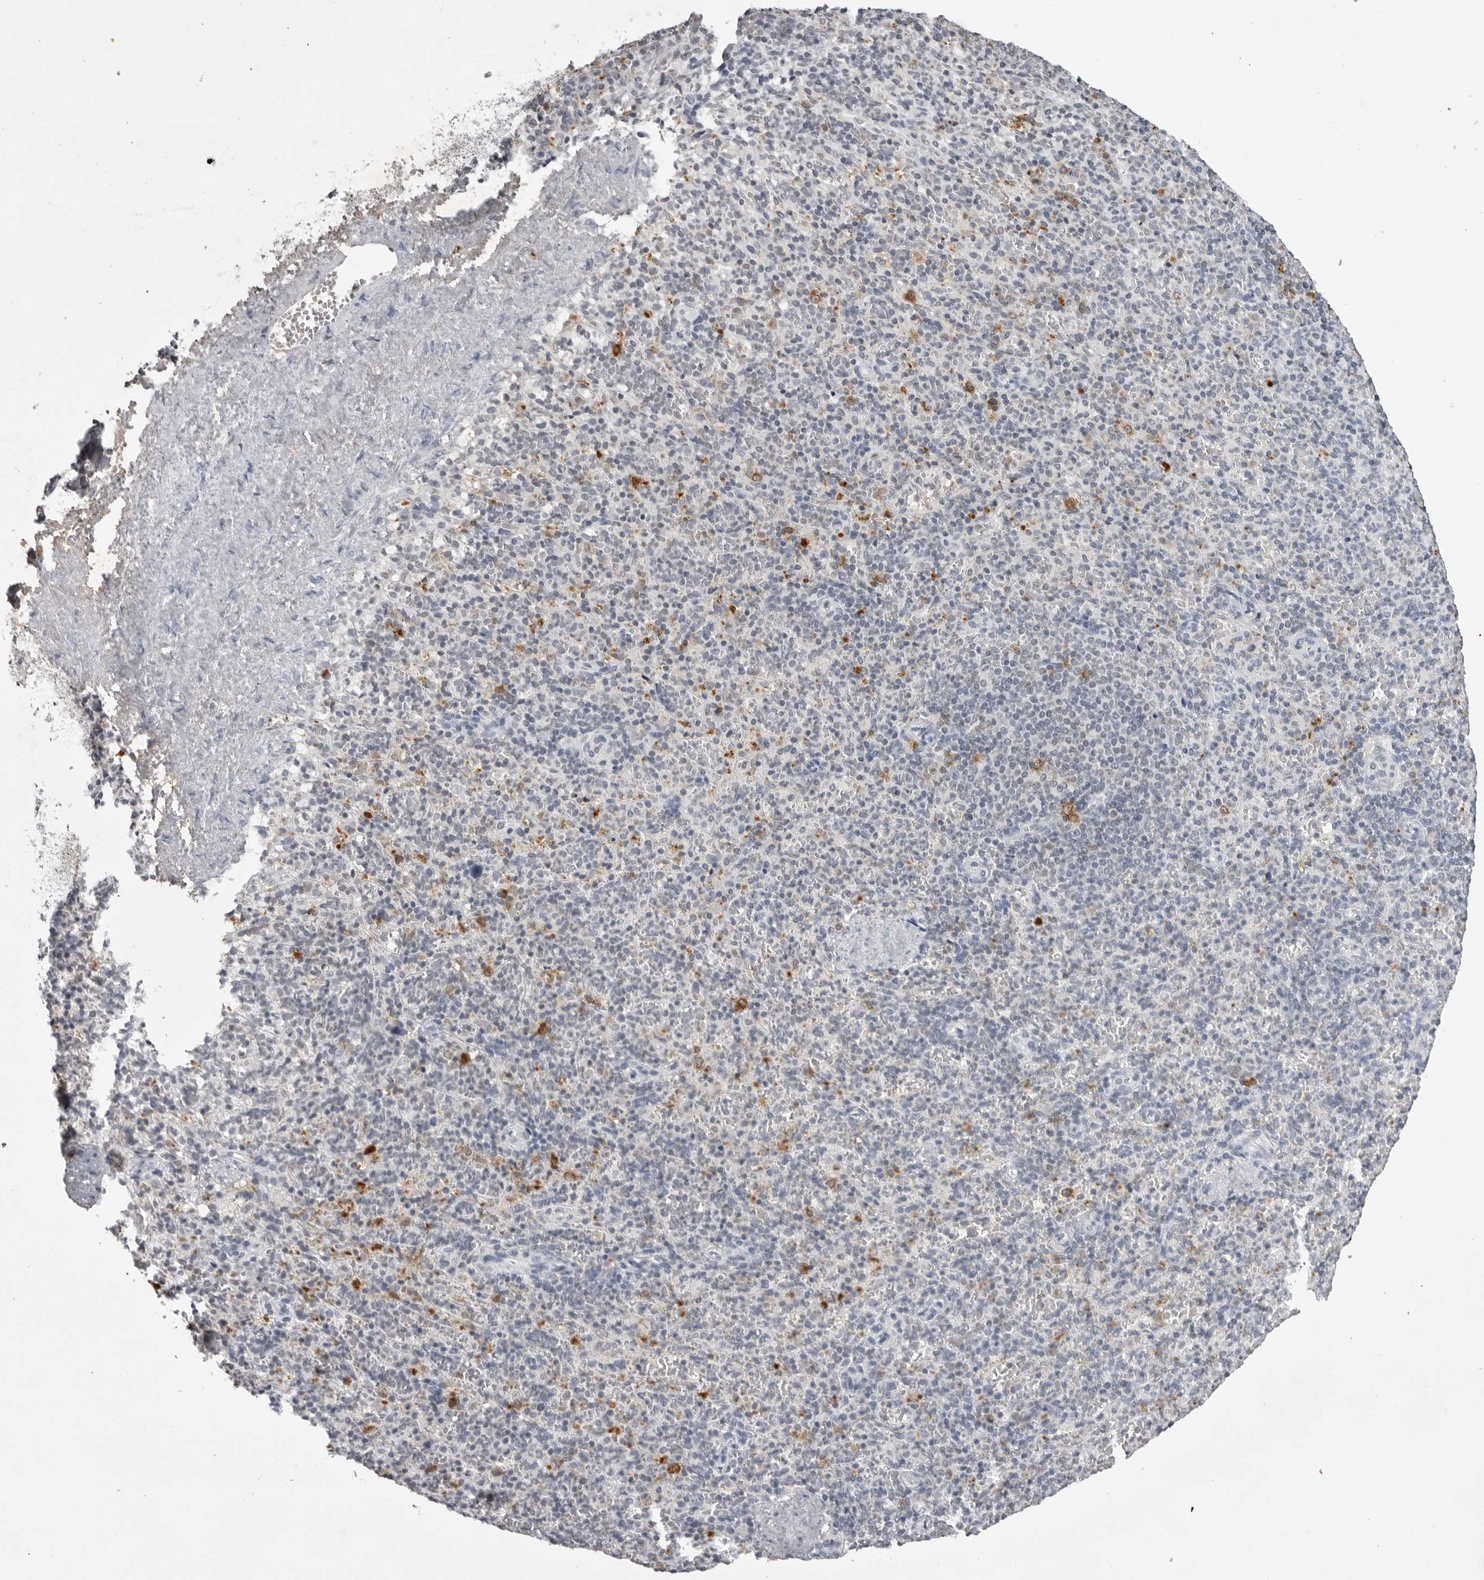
{"staining": {"intensity": "moderate", "quantity": "<25%", "location": "cytoplasmic/membranous"}, "tissue": "spleen", "cell_type": "Cells in red pulp", "image_type": "normal", "snomed": [{"axis": "morphology", "description": "Normal tissue, NOS"}, {"axis": "topography", "description": "Spleen"}], "caption": "Cells in red pulp demonstrate low levels of moderate cytoplasmic/membranous positivity in approximately <25% of cells in unremarkable spleen.", "gene": "RRM1", "patient": {"sex": "female", "age": 74}}